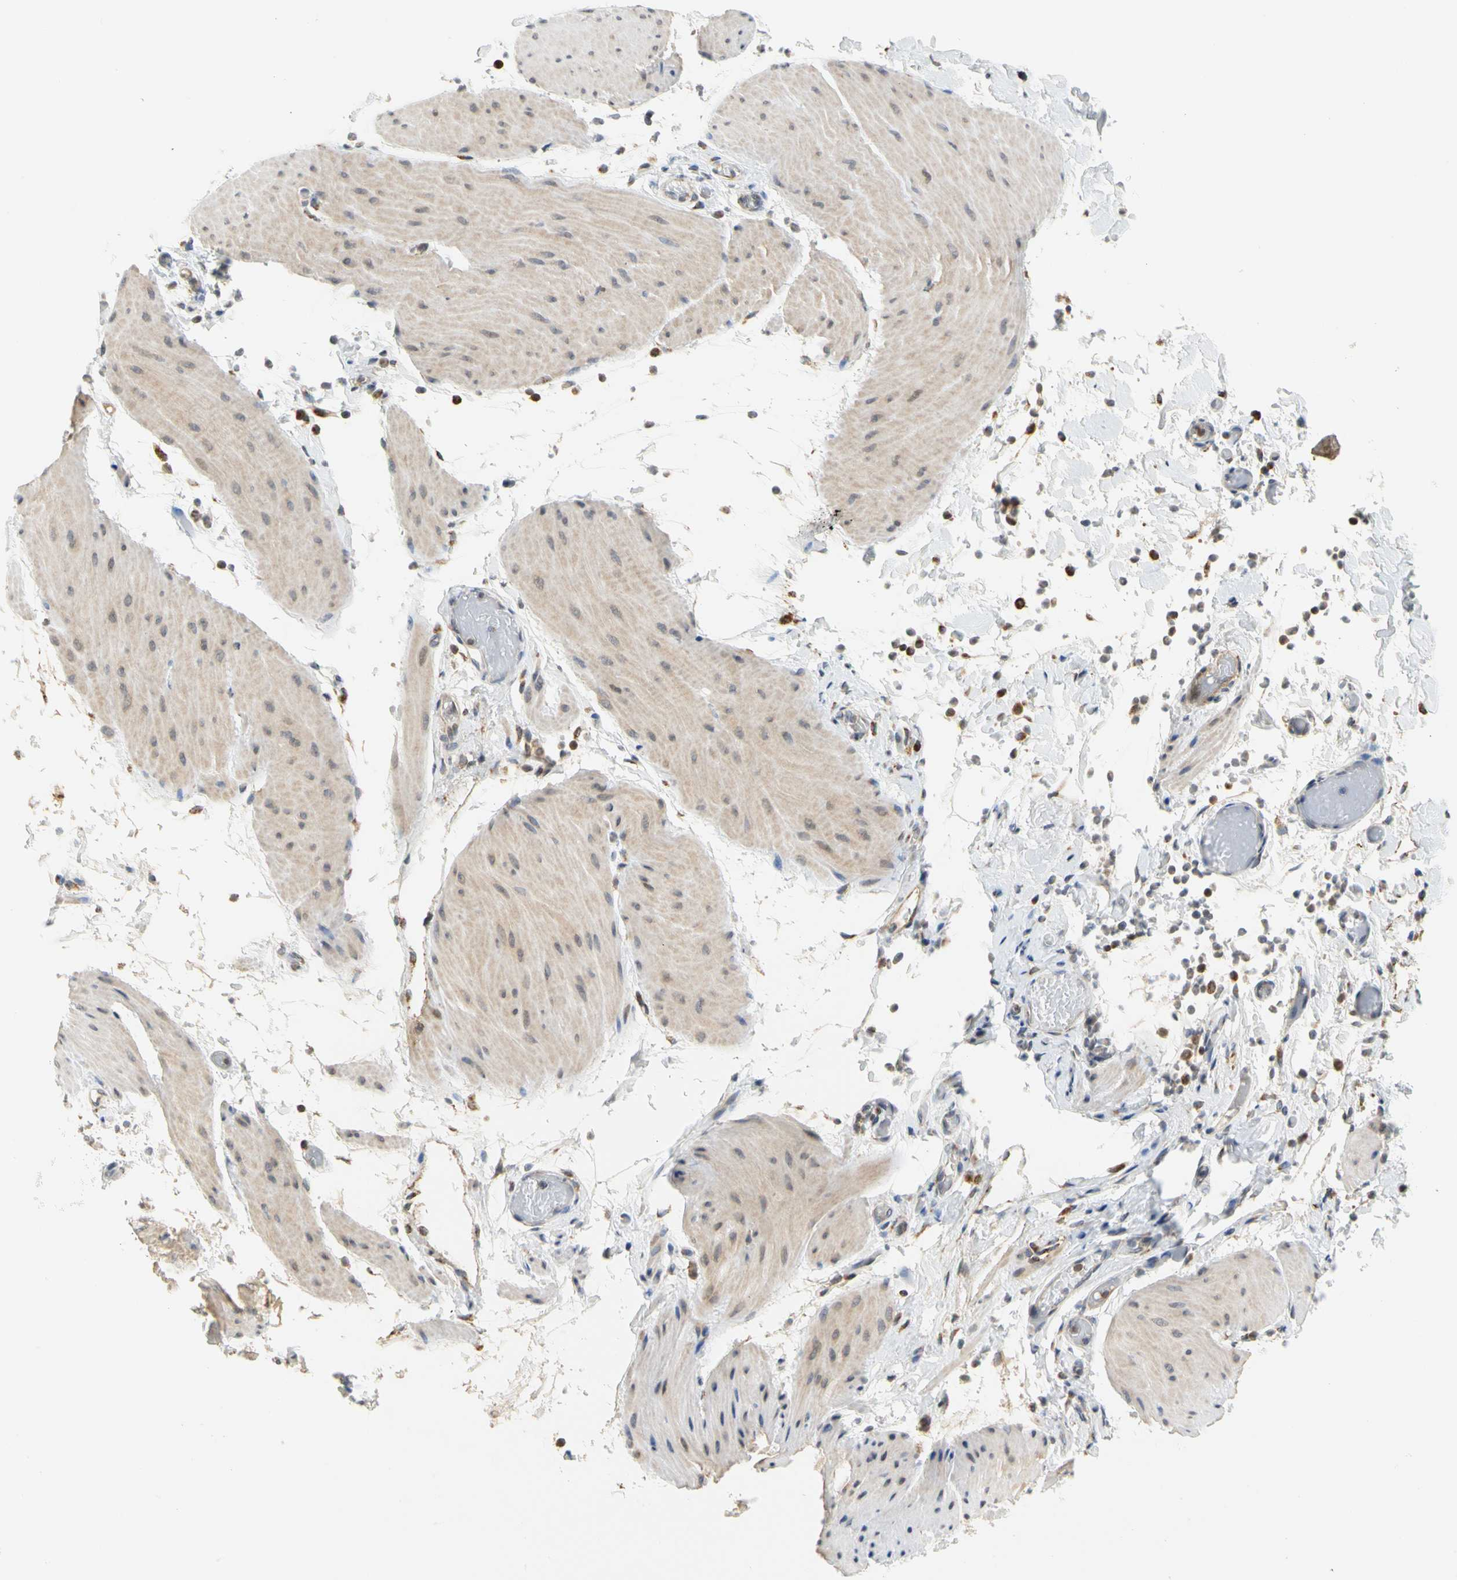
{"staining": {"intensity": "weak", "quantity": "25%-75%", "location": "cytoplasmic/membranous"}, "tissue": "smooth muscle", "cell_type": "Smooth muscle cells", "image_type": "normal", "snomed": [{"axis": "morphology", "description": "Normal tissue, NOS"}, {"axis": "topography", "description": "Smooth muscle"}, {"axis": "topography", "description": "Colon"}], "caption": "Approximately 25%-75% of smooth muscle cells in unremarkable smooth muscle demonstrate weak cytoplasmic/membranous protein positivity as visualized by brown immunohistochemical staining.", "gene": "SFXN3", "patient": {"sex": "male", "age": 67}}